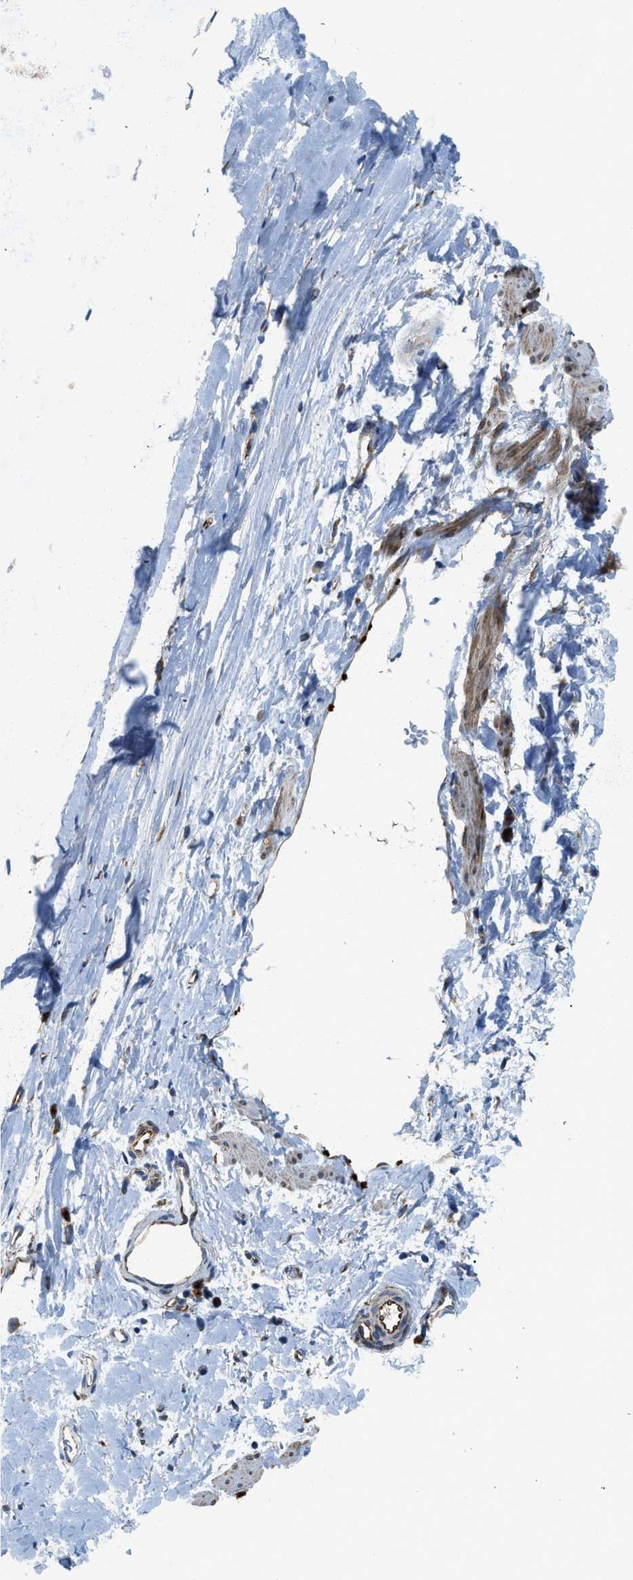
{"staining": {"intensity": "negative", "quantity": "none", "location": "none"}, "tissue": "adipose tissue", "cell_type": "Adipocytes", "image_type": "normal", "snomed": [{"axis": "morphology", "description": "Normal tissue, NOS"}, {"axis": "topography", "description": "Cartilage tissue"}, {"axis": "topography", "description": "Bronchus"}], "caption": "High power microscopy micrograph of an immunohistochemistry image of normal adipose tissue, revealing no significant positivity in adipocytes. (DAB (3,3'-diaminobenzidine) IHC visualized using brightfield microscopy, high magnification).", "gene": "TMEM248", "patient": {"sex": "female", "age": 53}}